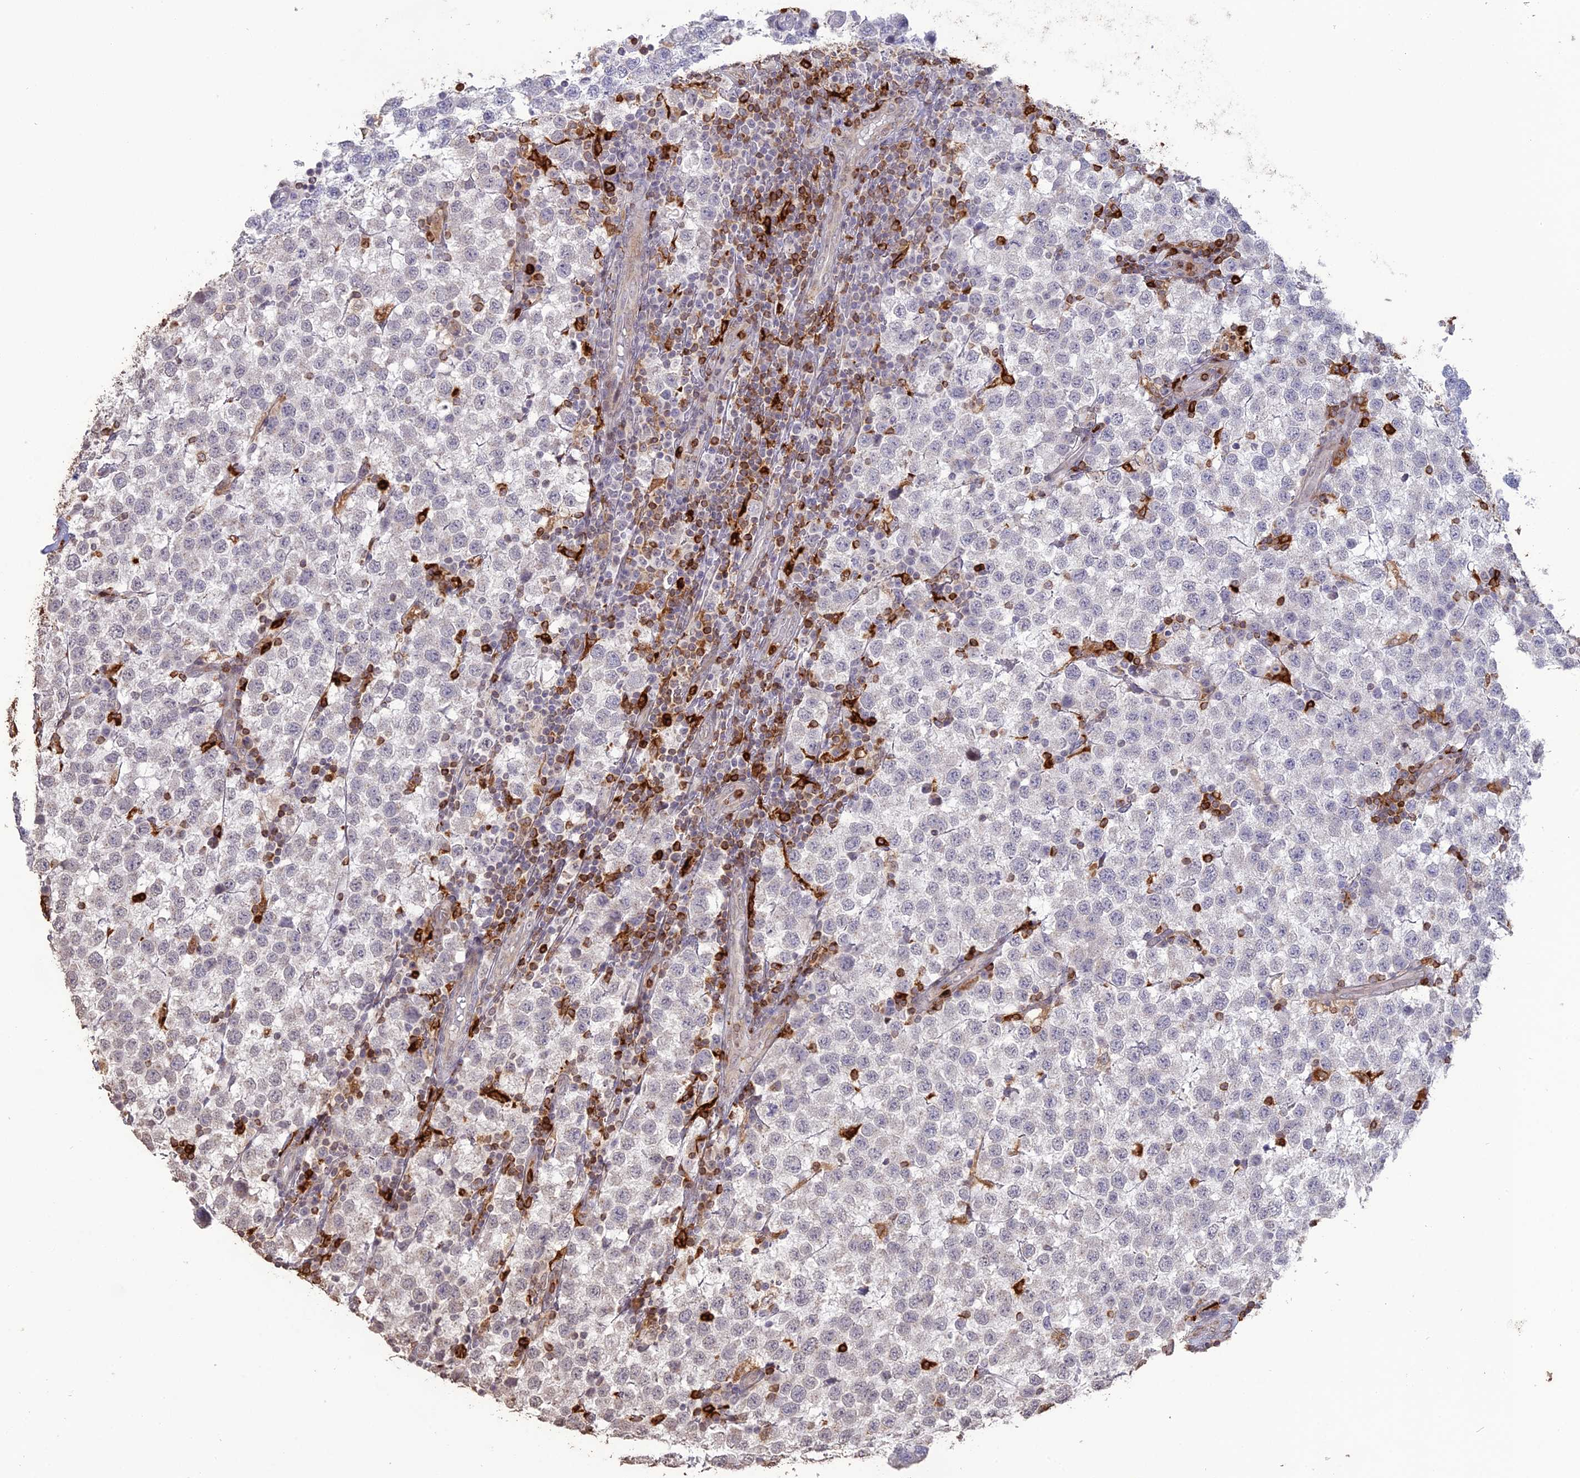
{"staining": {"intensity": "negative", "quantity": "none", "location": "none"}, "tissue": "testis cancer", "cell_type": "Tumor cells", "image_type": "cancer", "snomed": [{"axis": "morphology", "description": "Seminoma, NOS"}, {"axis": "topography", "description": "Testis"}], "caption": "The histopathology image exhibits no significant positivity in tumor cells of testis cancer (seminoma).", "gene": "APOBR", "patient": {"sex": "male", "age": 34}}